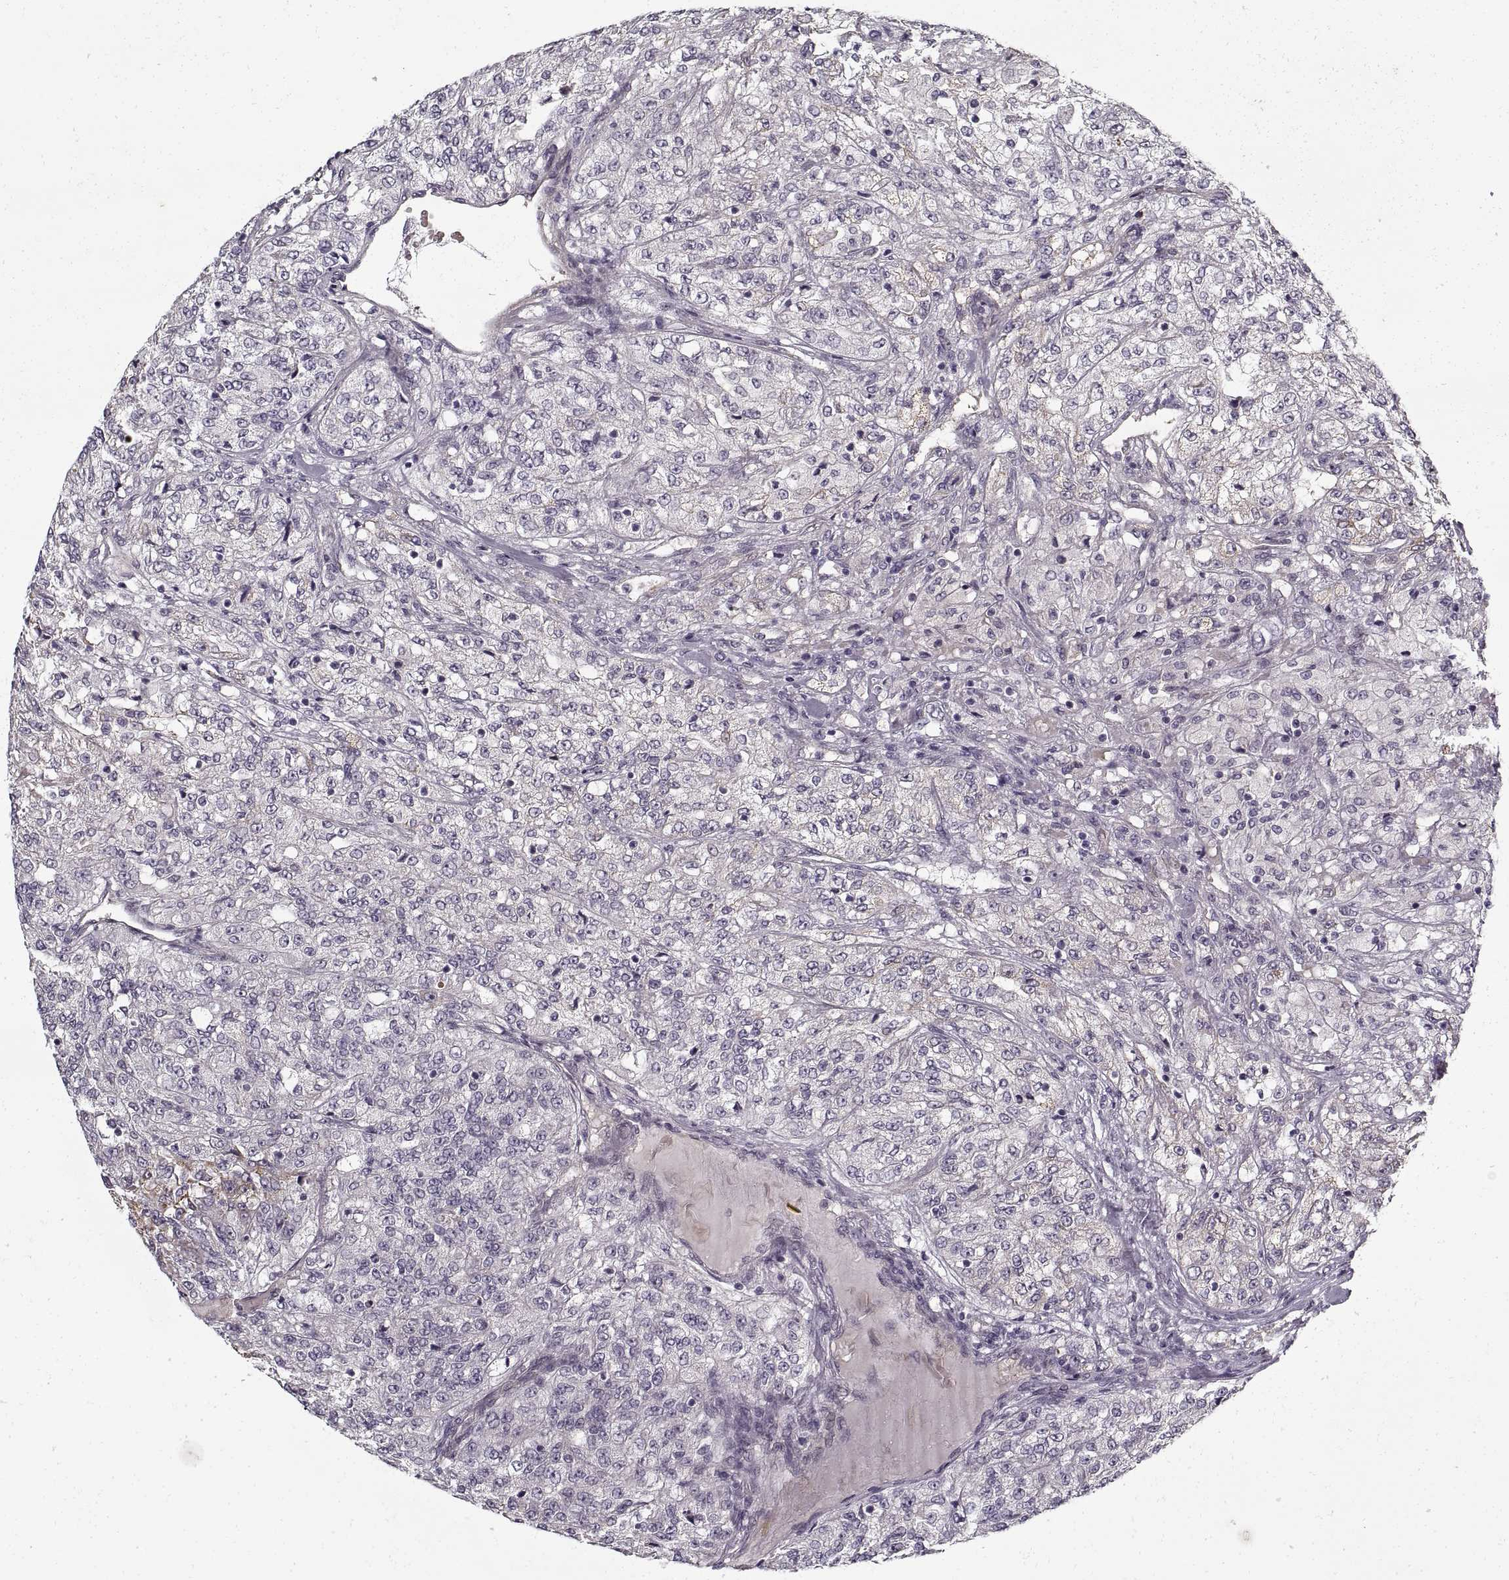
{"staining": {"intensity": "negative", "quantity": "none", "location": "none"}, "tissue": "renal cancer", "cell_type": "Tumor cells", "image_type": "cancer", "snomed": [{"axis": "morphology", "description": "Adenocarcinoma, NOS"}, {"axis": "topography", "description": "Kidney"}], "caption": "This is a photomicrograph of immunohistochemistry staining of renal cancer (adenocarcinoma), which shows no expression in tumor cells. (Brightfield microscopy of DAB (3,3'-diaminobenzidine) immunohistochemistry (IHC) at high magnification).", "gene": "LAMB2", "patient": {"sex": "female", "age": 63}}